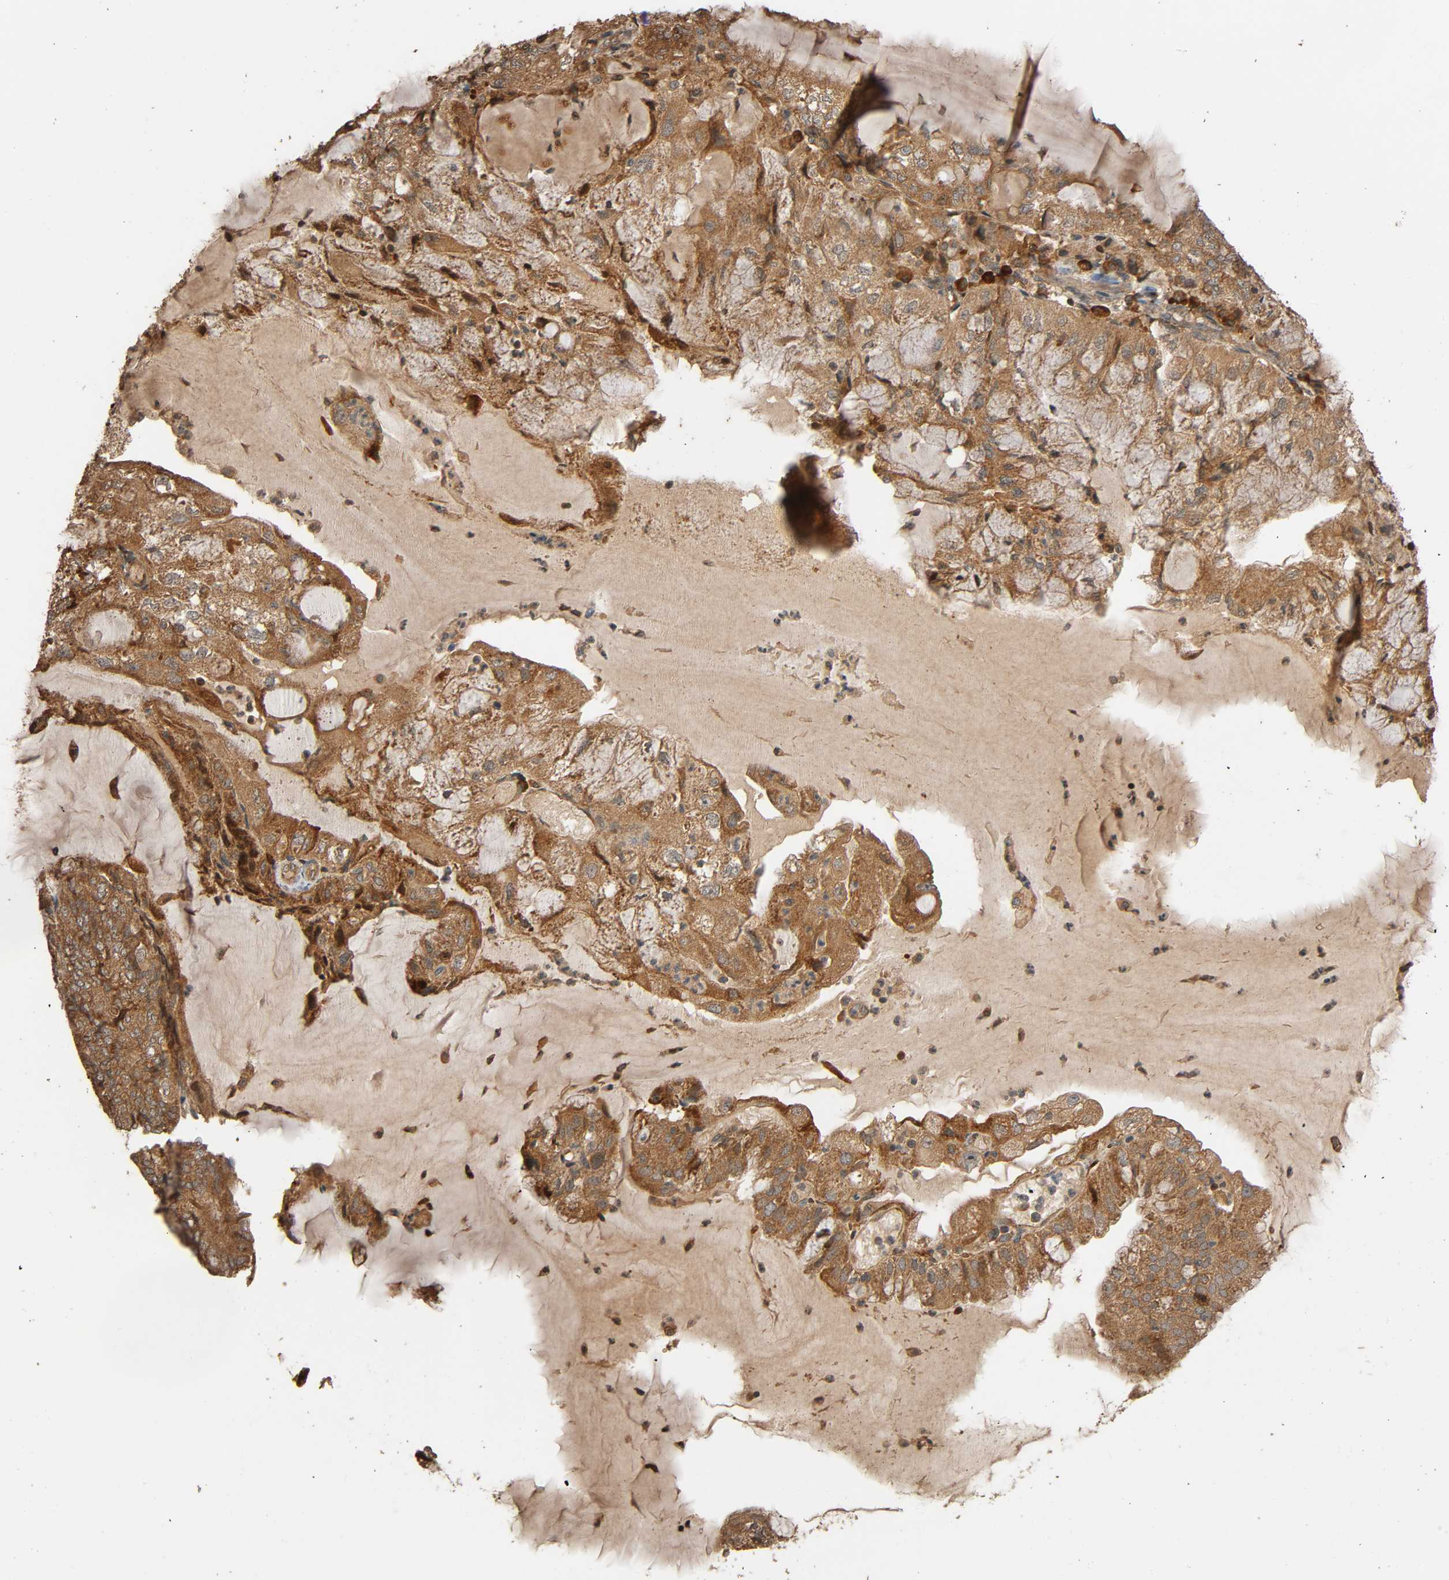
{"staining": {"intensity": "moderate", "quantity": ">75%", "location": "cytoplasmic/membranous"}, "tissue": "endometrial cancer", "cell_type": "Tumor cells", "image_type": "cancer", "snomed": [{"axis": "morphology", "description": "Adenocarcinoma, NOS"}, {"axis": "topography", "description": "Endometrium"}], "caption": "Brown immunohistochemical staining in human endometrial cancer (adenocarcinoma) displays moderate cytoplasmic/membranous expression in about >75% of tumor cells.", "gene": "MAP3K8", "patient": {"sex": "female", "age": 81}}